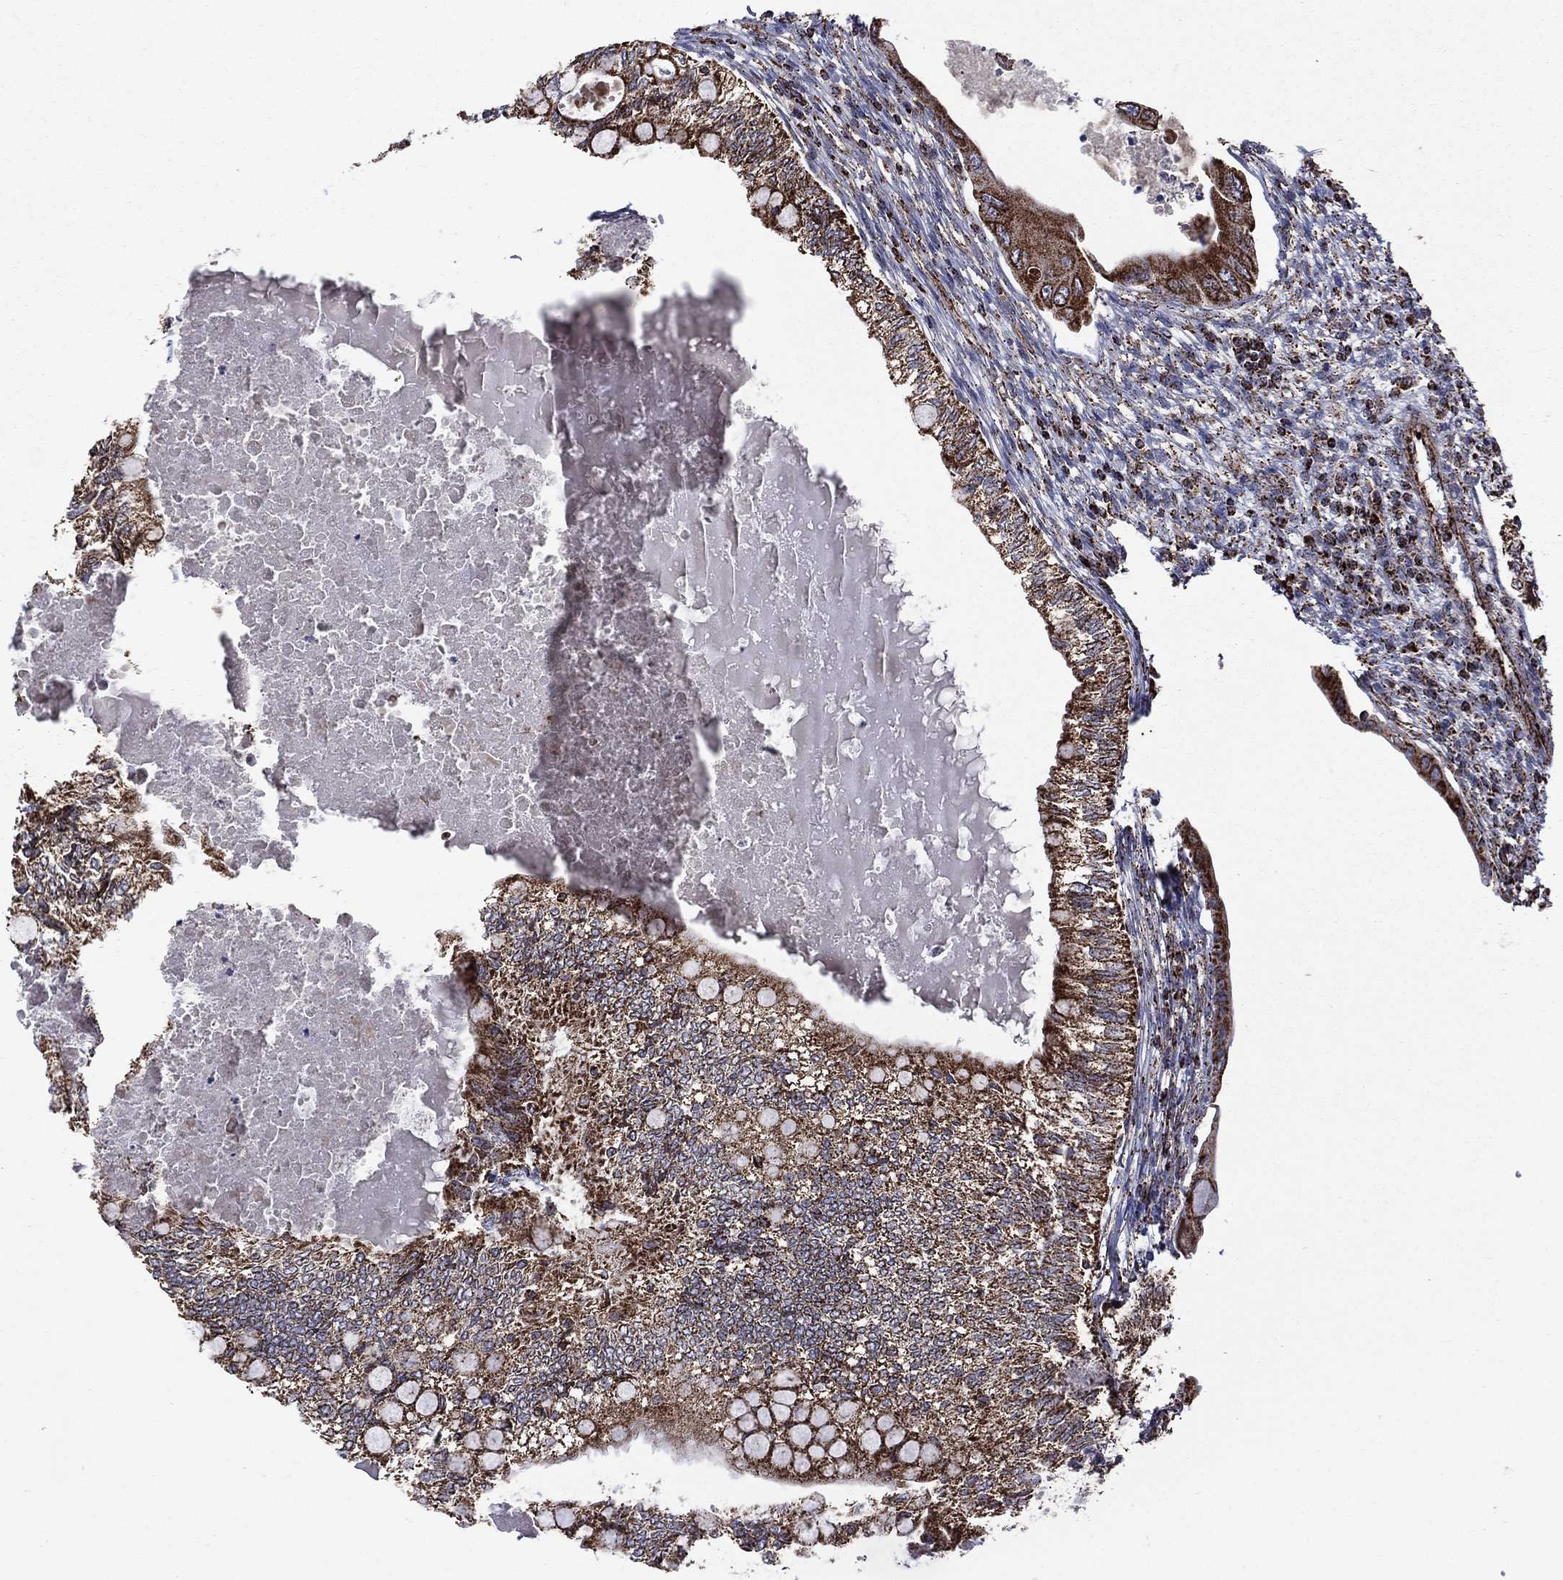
{"staining": {"intensity": "strong", "quantity": ">75%", "location": "cytoplasmic/membranous"}, "tissue": "testis cancer", "cell_type": "Tumor cells", "image_type": "cancer", "snomed": [{"axis": "morphology", "description": "Seminoma, NOS"}, {"axis": "morphology", "description": "Carcinoma, Embryonal, NOS"}, {"axis": "topography", "description": "Testis"}], "caption": "A brown stain shows strong cytoplasmic/membranous expression of a protein in human testis seminoma tumor cells. (brown staining indicates protein expression, while blue staining denotes nuclei).", "gene": "GOT2", "patient": {"sex": "male", "age": 41}}